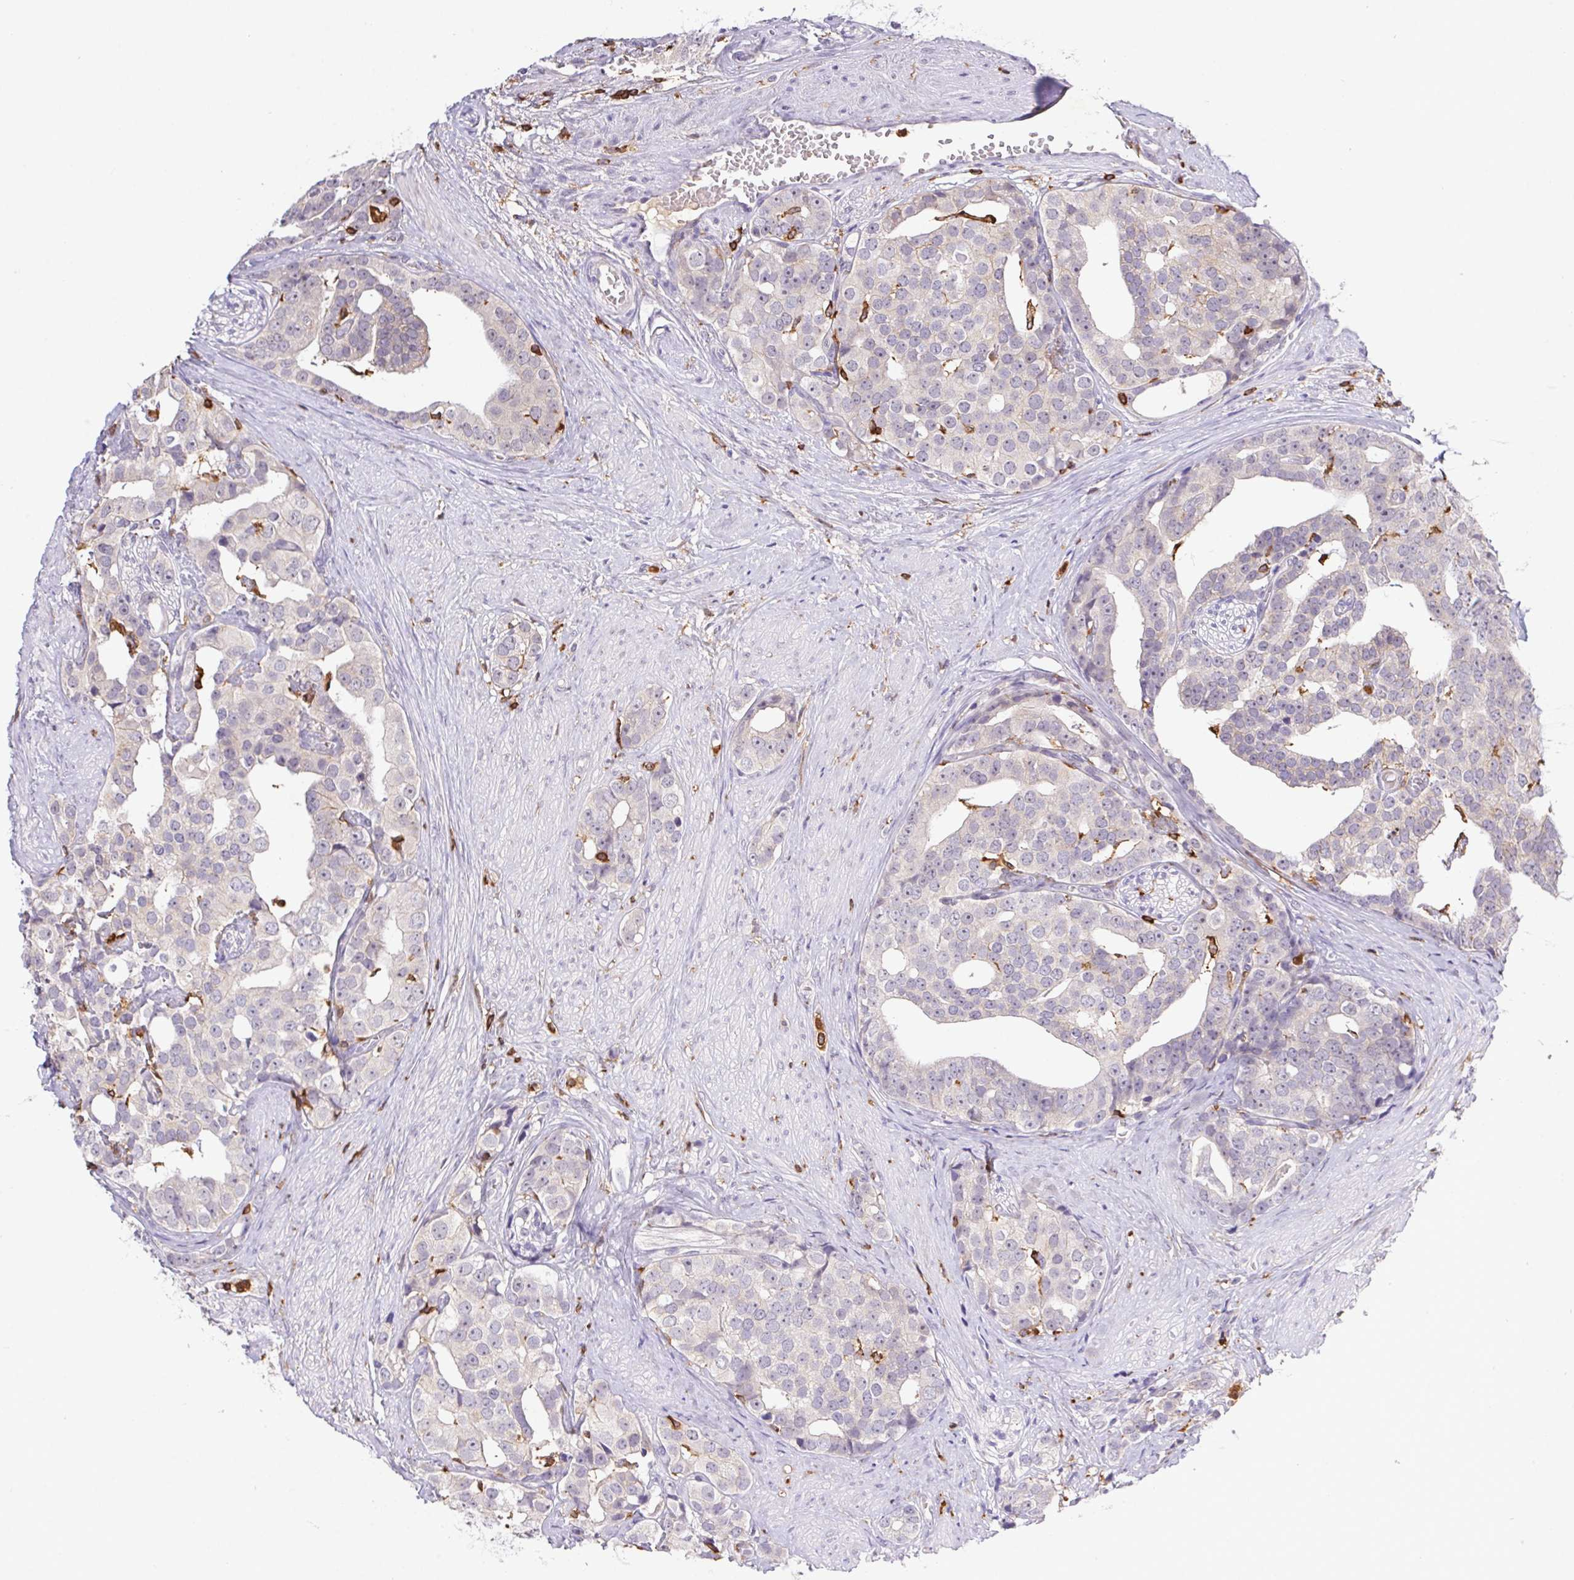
{"staining": {"intensity": "negative", "quantity": "none", "location": "none"}, "tissue": "prostate cancer", "cell_type": "Tumor cells", "image_type": "cancer", "snomed": [{"axis": "morphology", "description": "Adenocarcinoma, High grade"}, {"axis": "topography", "description": "Prostate"}], "caption": "IHC of prostate cancer (adenocarcinoma (high-grade)) displays no positivity in tumor cells.", "gene": "APBB1IP", "patient": {"sex": "male", "age": 71}}